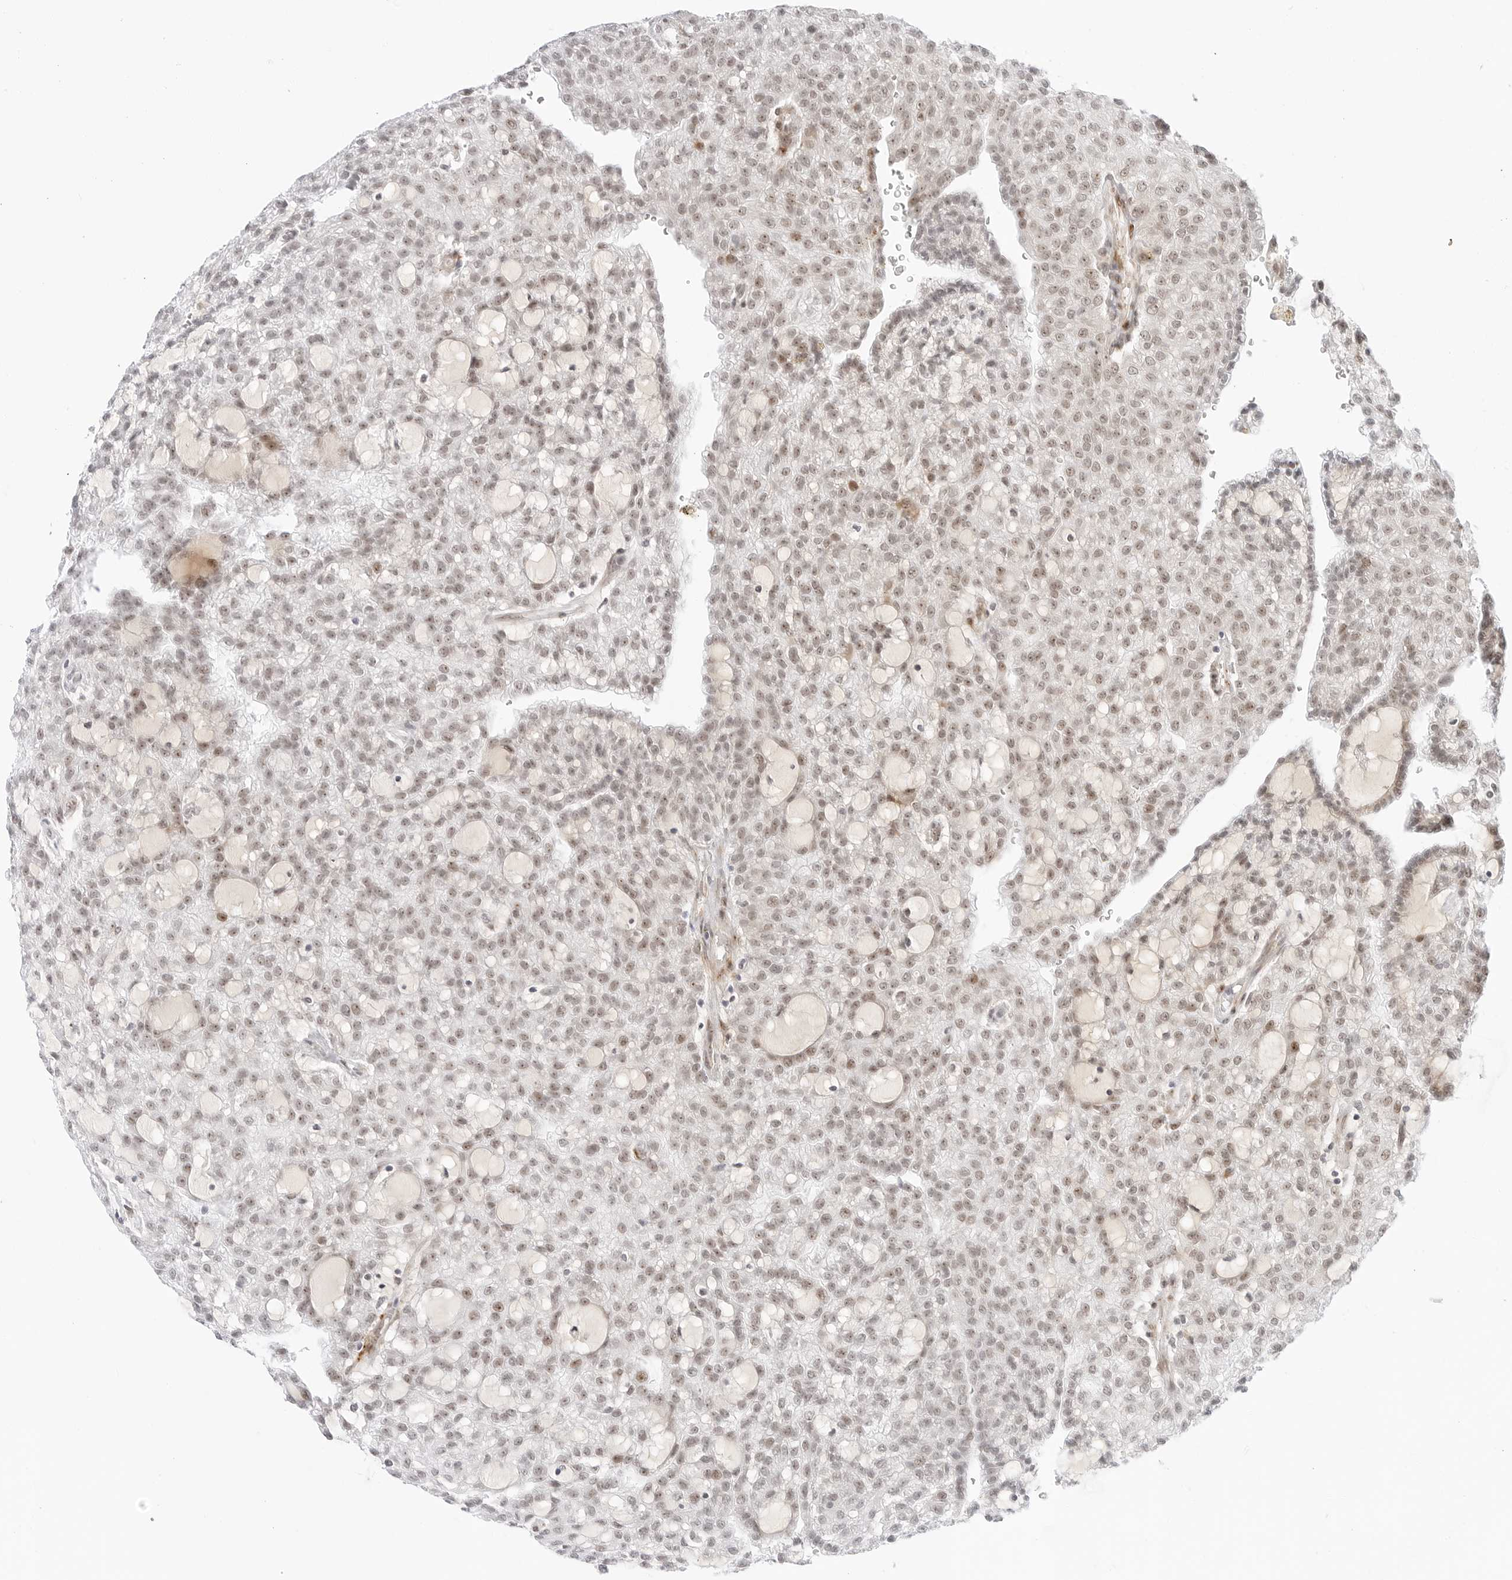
{"staining": {"intensity": "weak", "quantity": ">75%", "location": "nuclear"}, "tissue": "renal cancer", "cell_type": "Tumor cells", "image_type": "cancer", "snomed": [{"axis": "morphology", "description": "Adenocarcinoma, NOS"}, {"axis": "topography", "description": "Kidney"}], "caption": "Immunohistochemical staining of human adenocarcinoma (renal) exhibits weak nuclear protein staining in about >75% of tumor cells.", "gene": "HIPK3", "patient": {"sex": "male", "age": 63}}